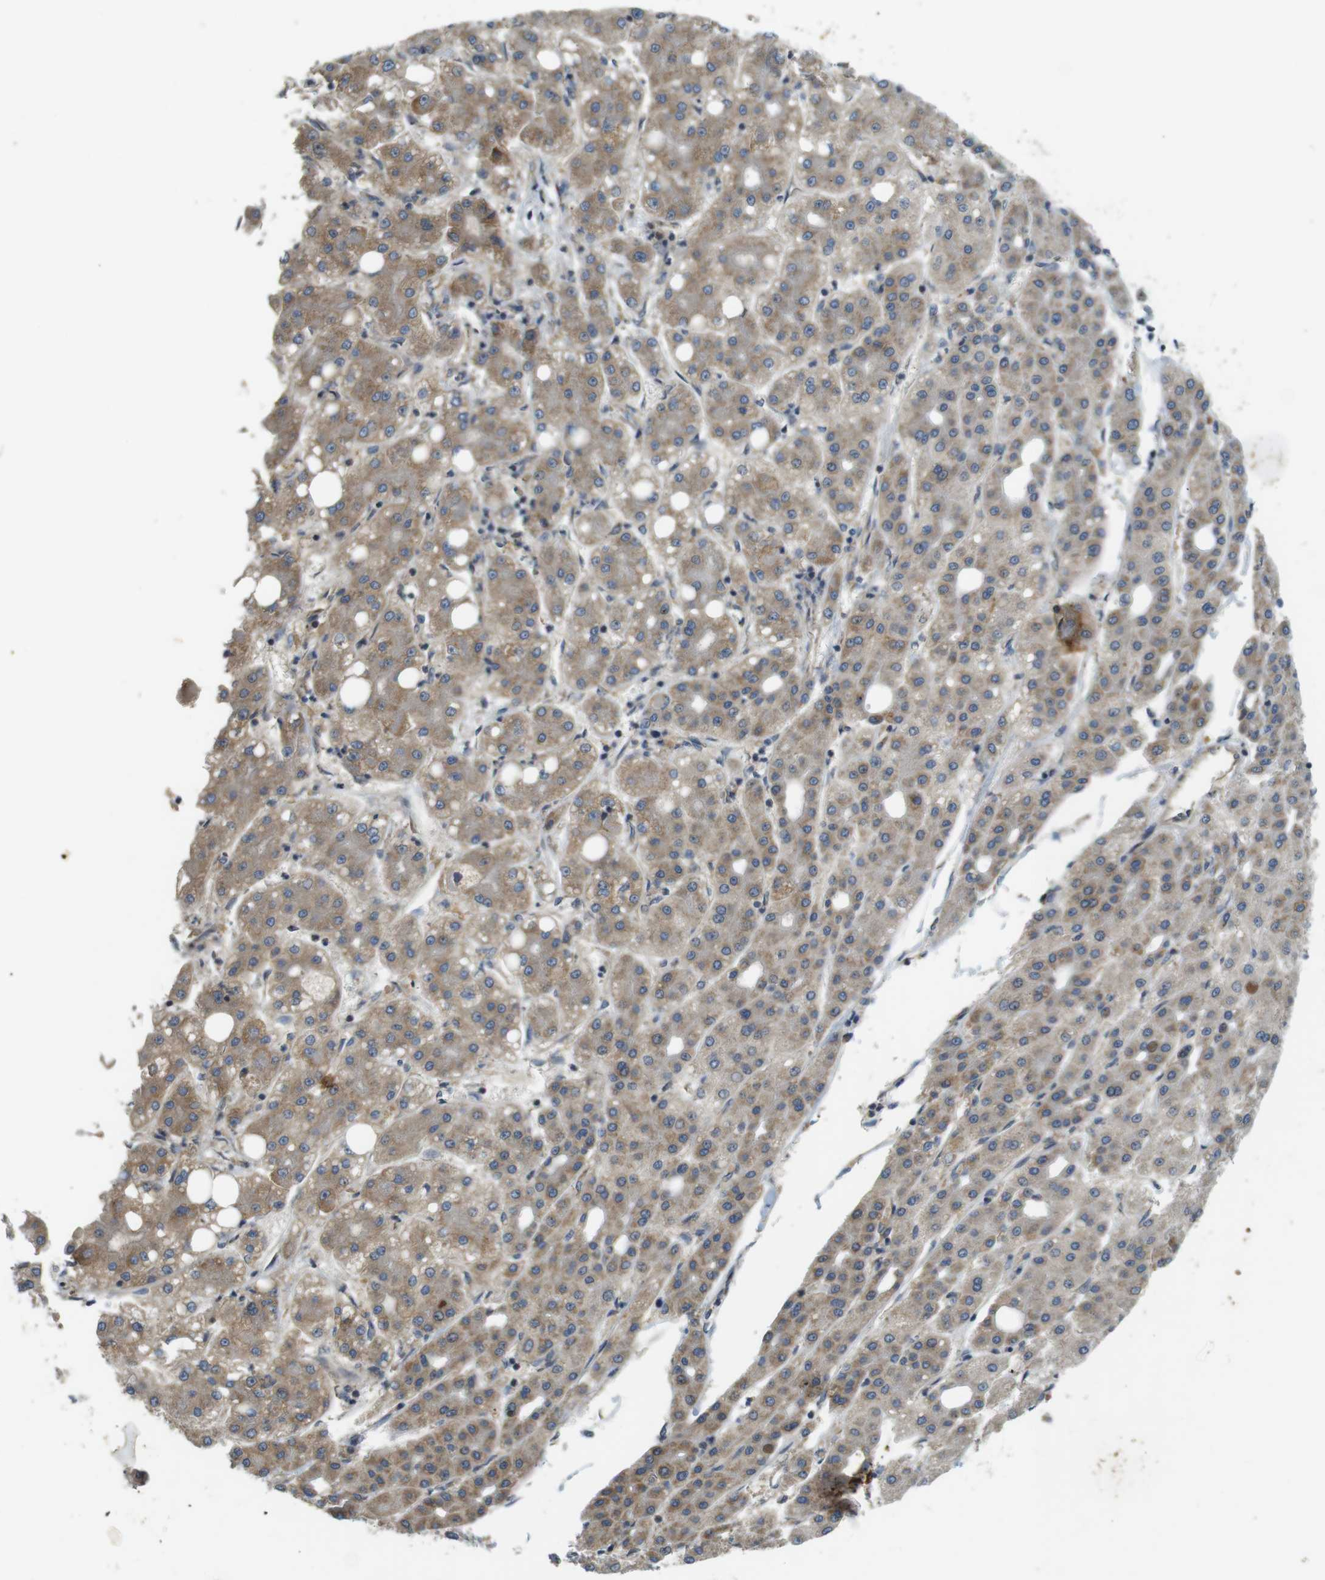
{"staining": {"intensity": "moderate", "quantity": ">75%", "location": "cytoplasmic/membranous"}, "tissue": "liver cancer", "cell_type": "Tumor cells", "image_type": "cancer", "snomed": [{"axis": "morphology", "description": "Carcinoma, Hepatocellular, NOS"}, {"axis": "topography", "description": "Liver"}], "caption": "Protein staining demonstrates moderate cytoplasmic/membranous expression in approximately >75% of tumor cells in liver hepatocellular carcinoma.", "gene": "CLTC", "patient": {"sex": "male", "age": 65}}